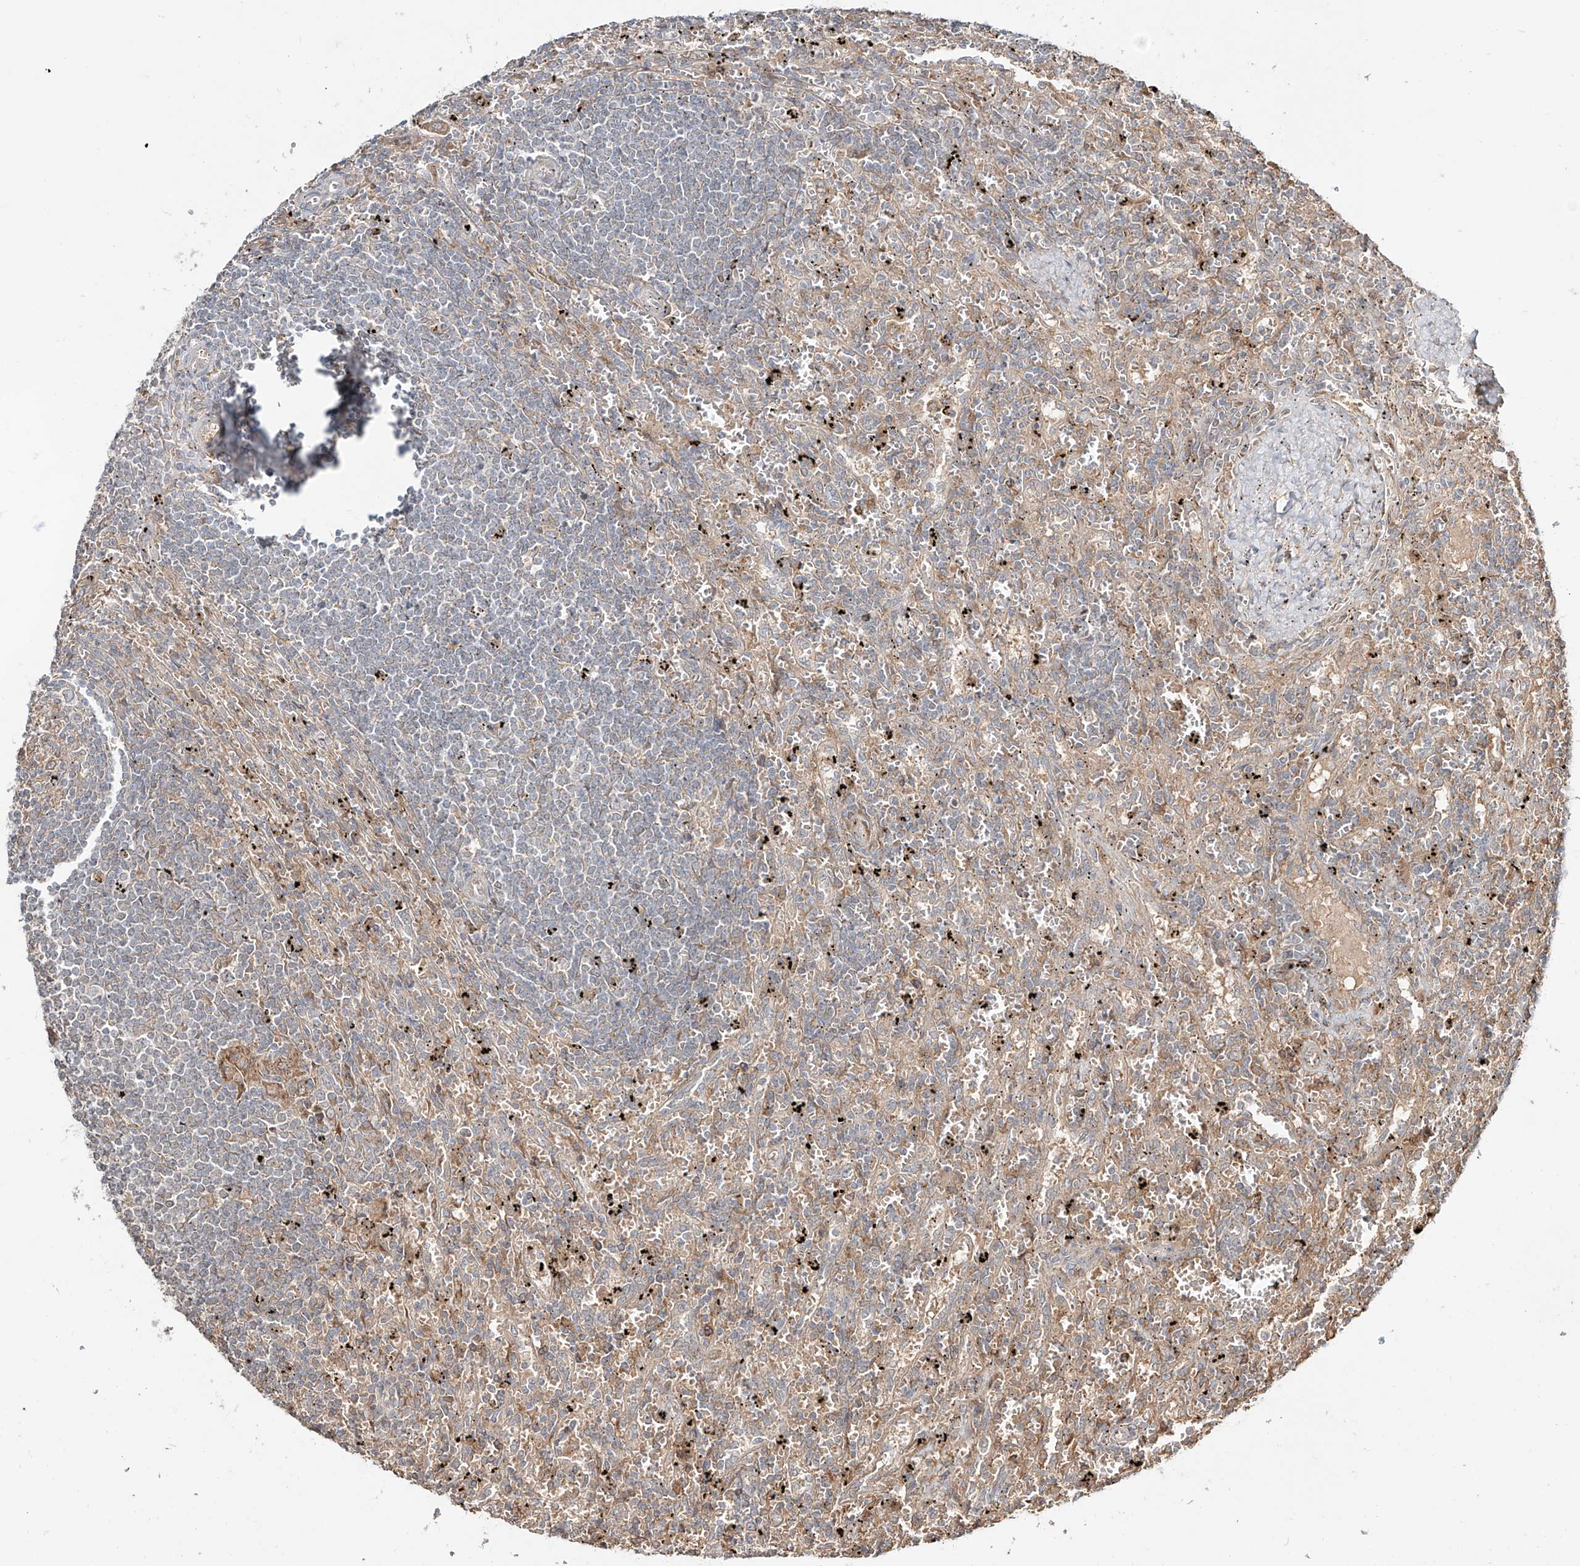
{"staining": {"intensity": "weak", "quantity": "<25%", "location": "cytoplasmic/membranous"}, "tissue": "lymphoma", "cell_type": "Tumor cells", "image_type": "cancer", "snomed": [{"axis": "morphology", "description": "Malignant lymphoma, non-Hodgkin's type, Low grade"}, {"axis": "topography", "description": "Spleen"}], "caption": "Tumor cells show no significant expression in malignant lymphoma, non-Hodgkin's type (low-grade). (DAB (3,3'-diaminobenzidine) immunohistochemistry (IHC), high magnification).", "gene": "ERO1A", "patient": {"sex": "male", "age": 76}}